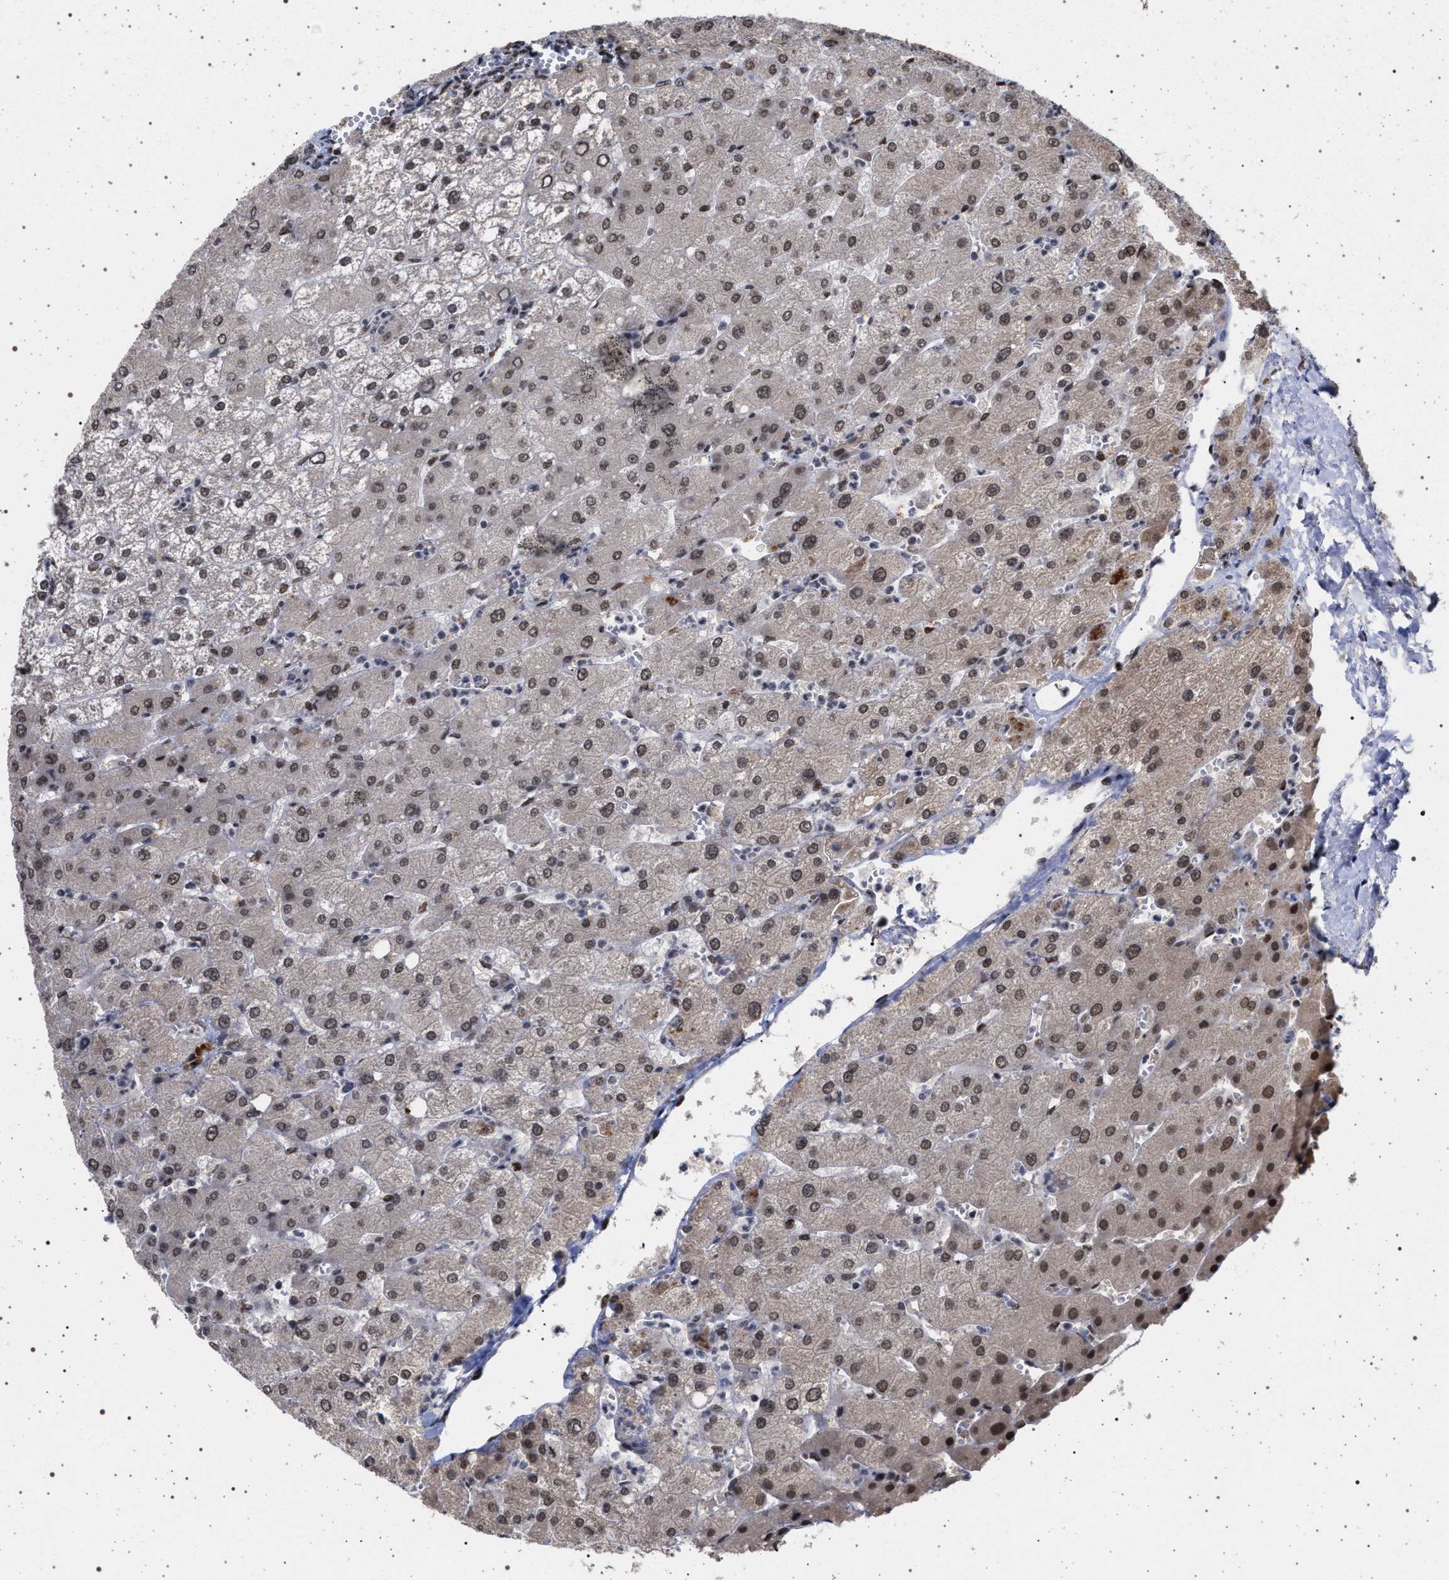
{"staining": {"intensity": "moderate", "quantity": ">75%", "location": "nuclear"}, "tissue": "liver", "cell_type": "Cholangiocytes", "image_type": "normal", "snomed": [{"axis": "morphology", "description": "Normal tissue, NOS"}, {"axis": "topography", "description": "Liver"}], "caption": "IHC staining of unremarkable liver, which reveals medium levels of moderate nuclear expression in about >75% of cholangiocytes indicating moderate nuclear protein expression. The staining was performed using DAB (brown) for protein detection and nuclei were counterstained in hematoxylin (blue).", "gene": "PHF12", "patient": {"sex": "male", "age": 55}}